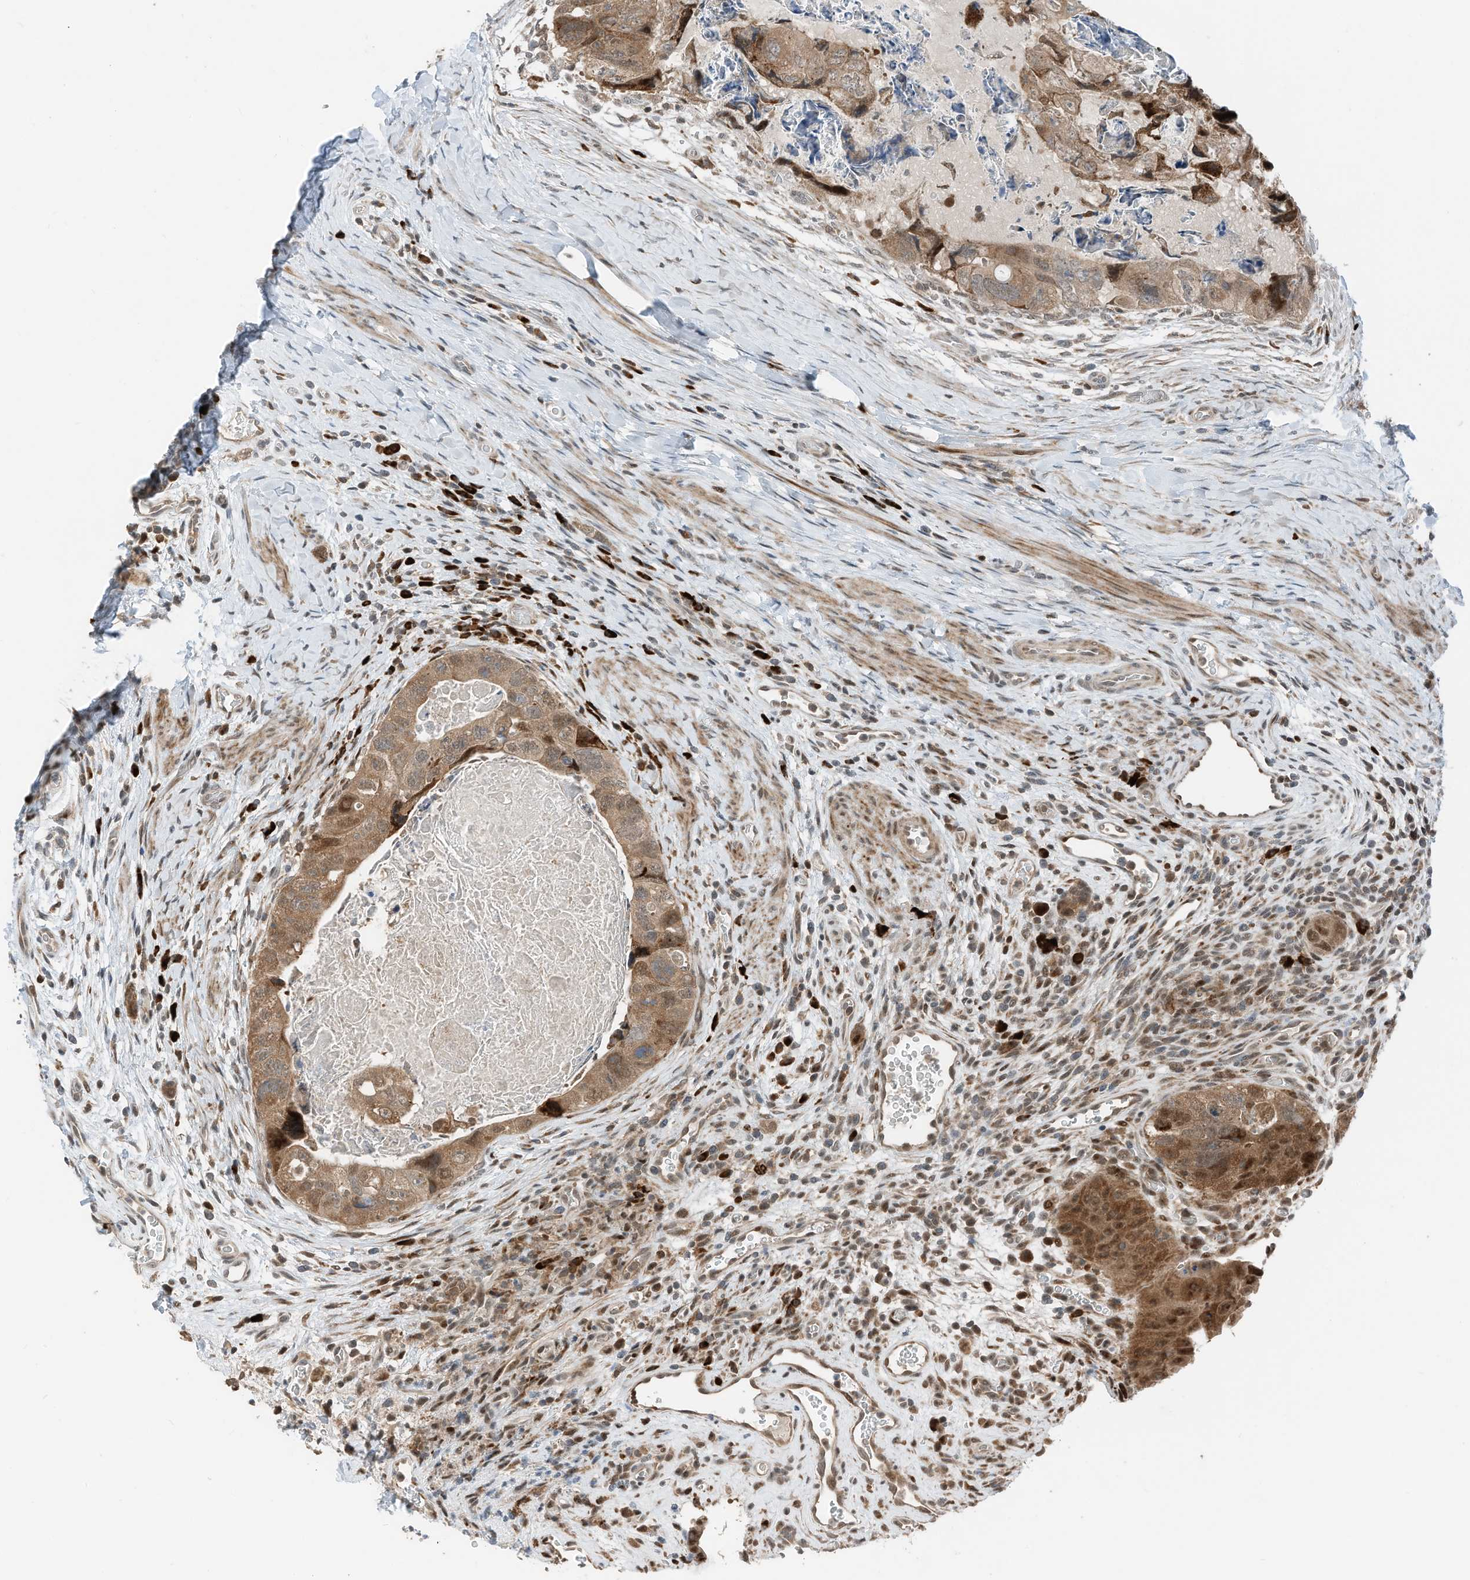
{"staining": {"intensity": "moderate", "quantity": ">75%", "location": "cytoplasmic/membranous,nuclear"}, "tissue": "colorectal cancer", "cell_type": "Tumor cells", "image_type": "cancer", "snomed": [{"axis": "morphology", "description": "Adenocarcinoma, NOS"}, {"axis": "topography", "description": "Rectum"}], "caption": "Protein analysis of colorectal cancer tissue shows moderate cytoplasmic/membranous and nuclear expression in about >75% of tumor cells.", "gene": "RMND1", "patient": {"sex": "male", "age": 59}}